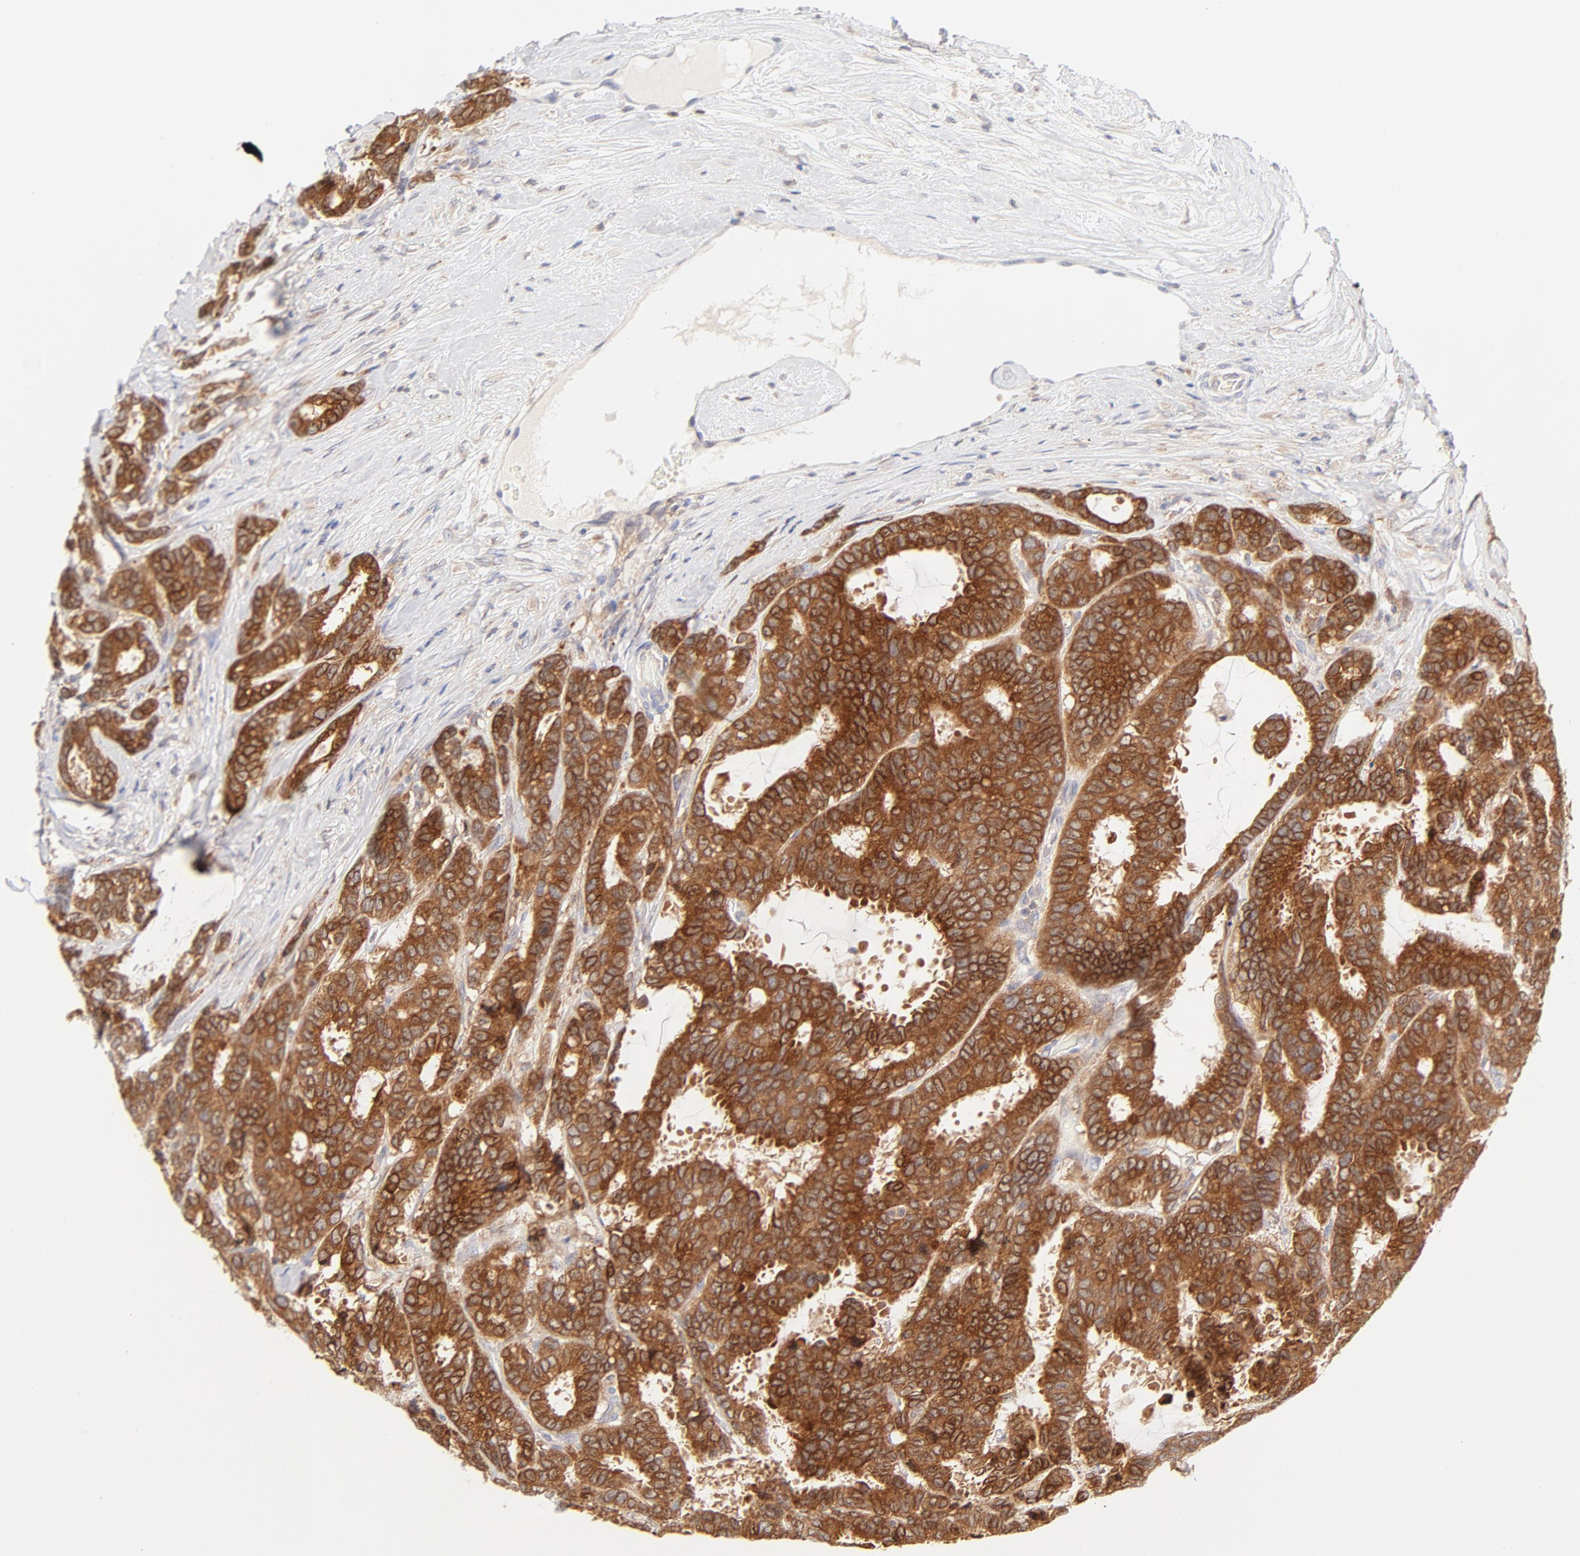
{"staining": {"intensity": "moderate", "quantity": ">75%", "location": "cytoplasmic/membranous"}, "tissue": "breast cancer", "cell_type": "Tumor cells", "image_type": "cancer", "snomed": [{"axis": "morphology", "description": "Duct carcinoma"}, {"axis": "topography", "description": "Breast"}], "caption": "High-magnification brightfield microscopy of breast cancer (invasive ductal carcinoma) stained with DAB (brown) and counterstained with hematoxylin (blue). tumor cells exhibit moderate cytoplasmic/membranous expression is appreciated in about>75% of cells.", "gene": "RPS6KA1", "patient": {"sex": "female", "age": 87}}